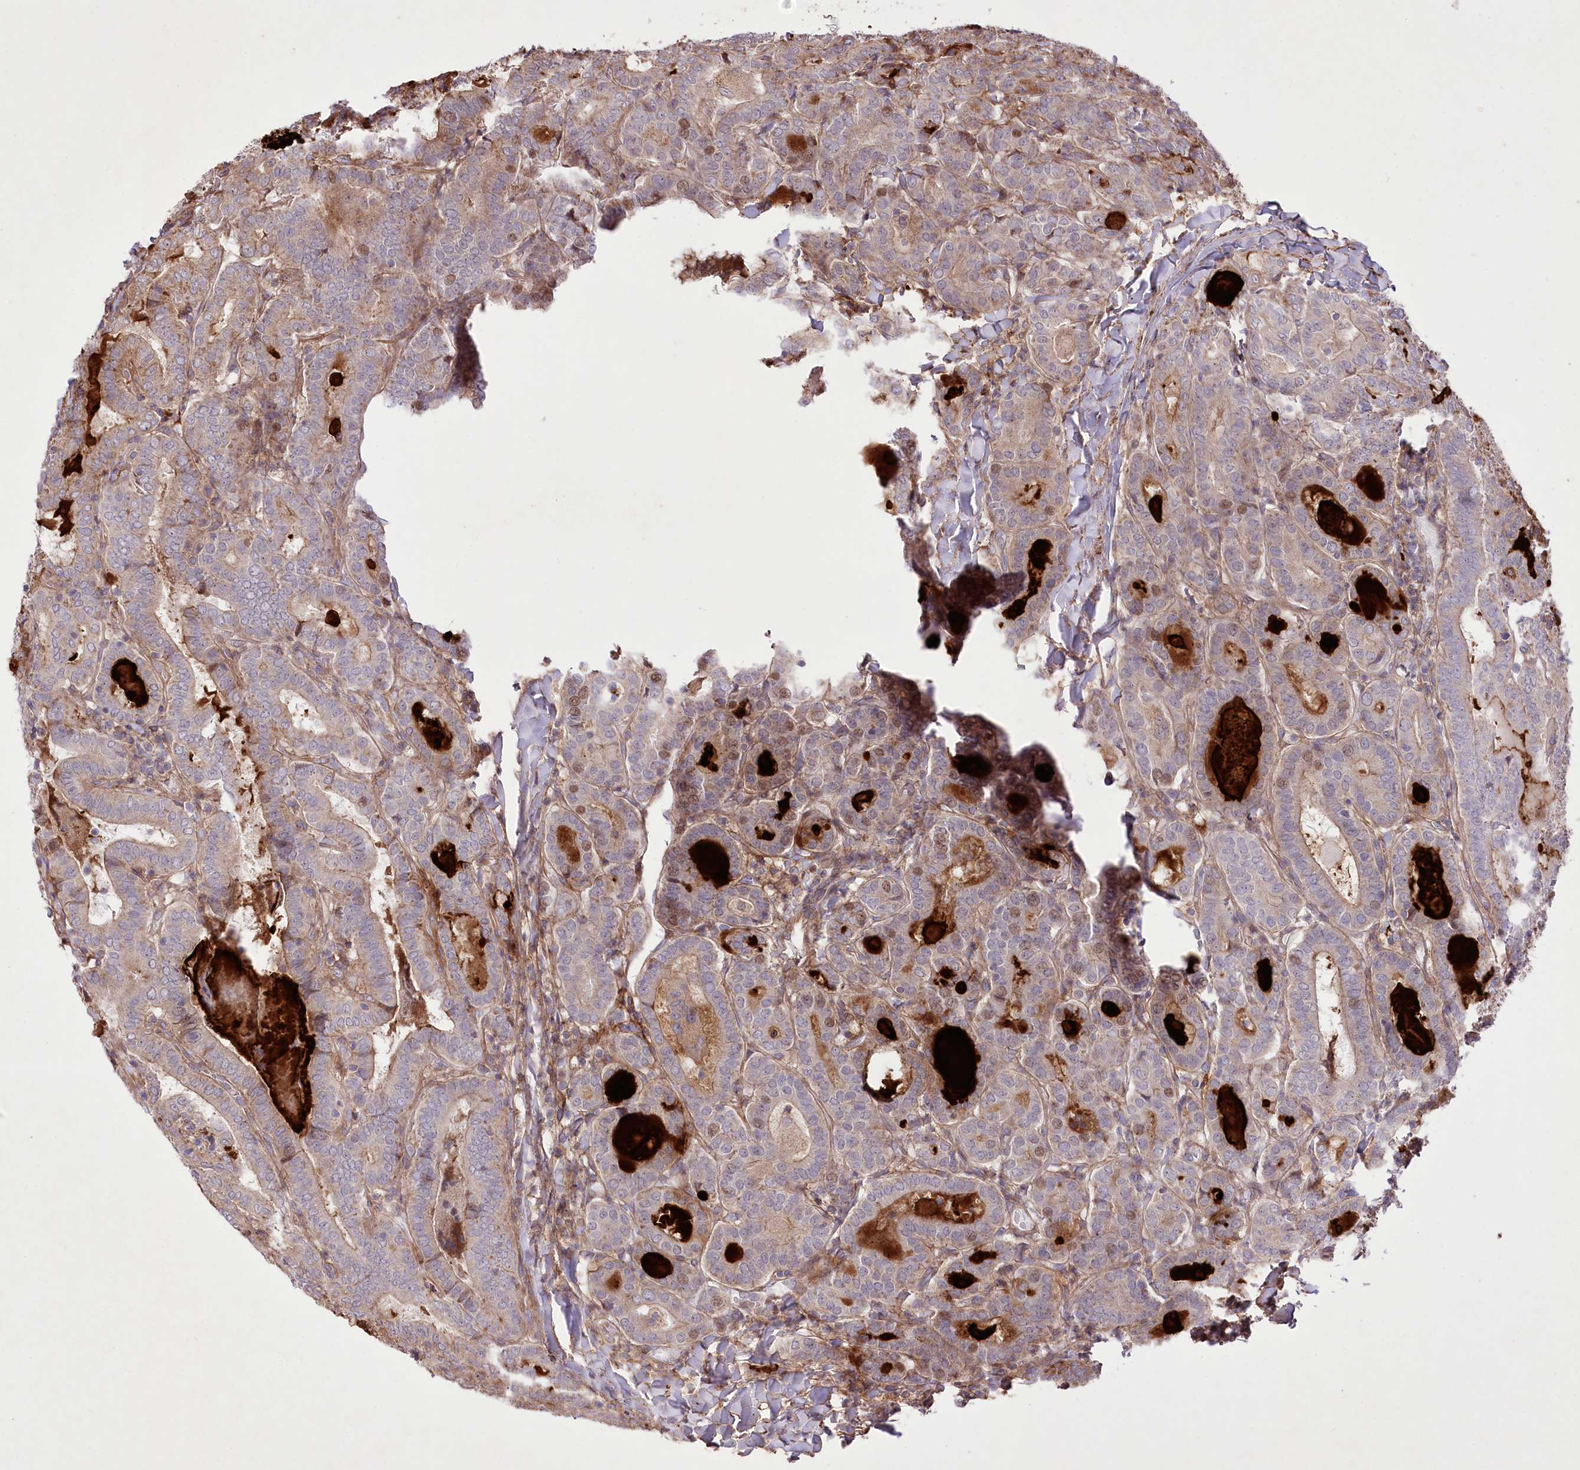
{"staining": {"intensity": "weak", "quantity": "25%-75%", "location": "cytoplasmic/membranous"}, "tissue": "thyroid cancer", "cell_type": "Tumor cells", "image_type": "cancer", "snomed": [{"axis": "morphology", "description": "Papillary adenocarcinoma, NOS"}, {"axis": "topography", "description": "Thyroid gland"}], "caption": "IHC photomicrograph of thyroid papillary adenocarcinoma stained for a protein (brown), which exhibits low levels of weak cytoplasmic/membranous staining in approximately 25%-75% of tumor cells.", "gene": "RNF24", "patient": {"sex": "female", "age": 72}}